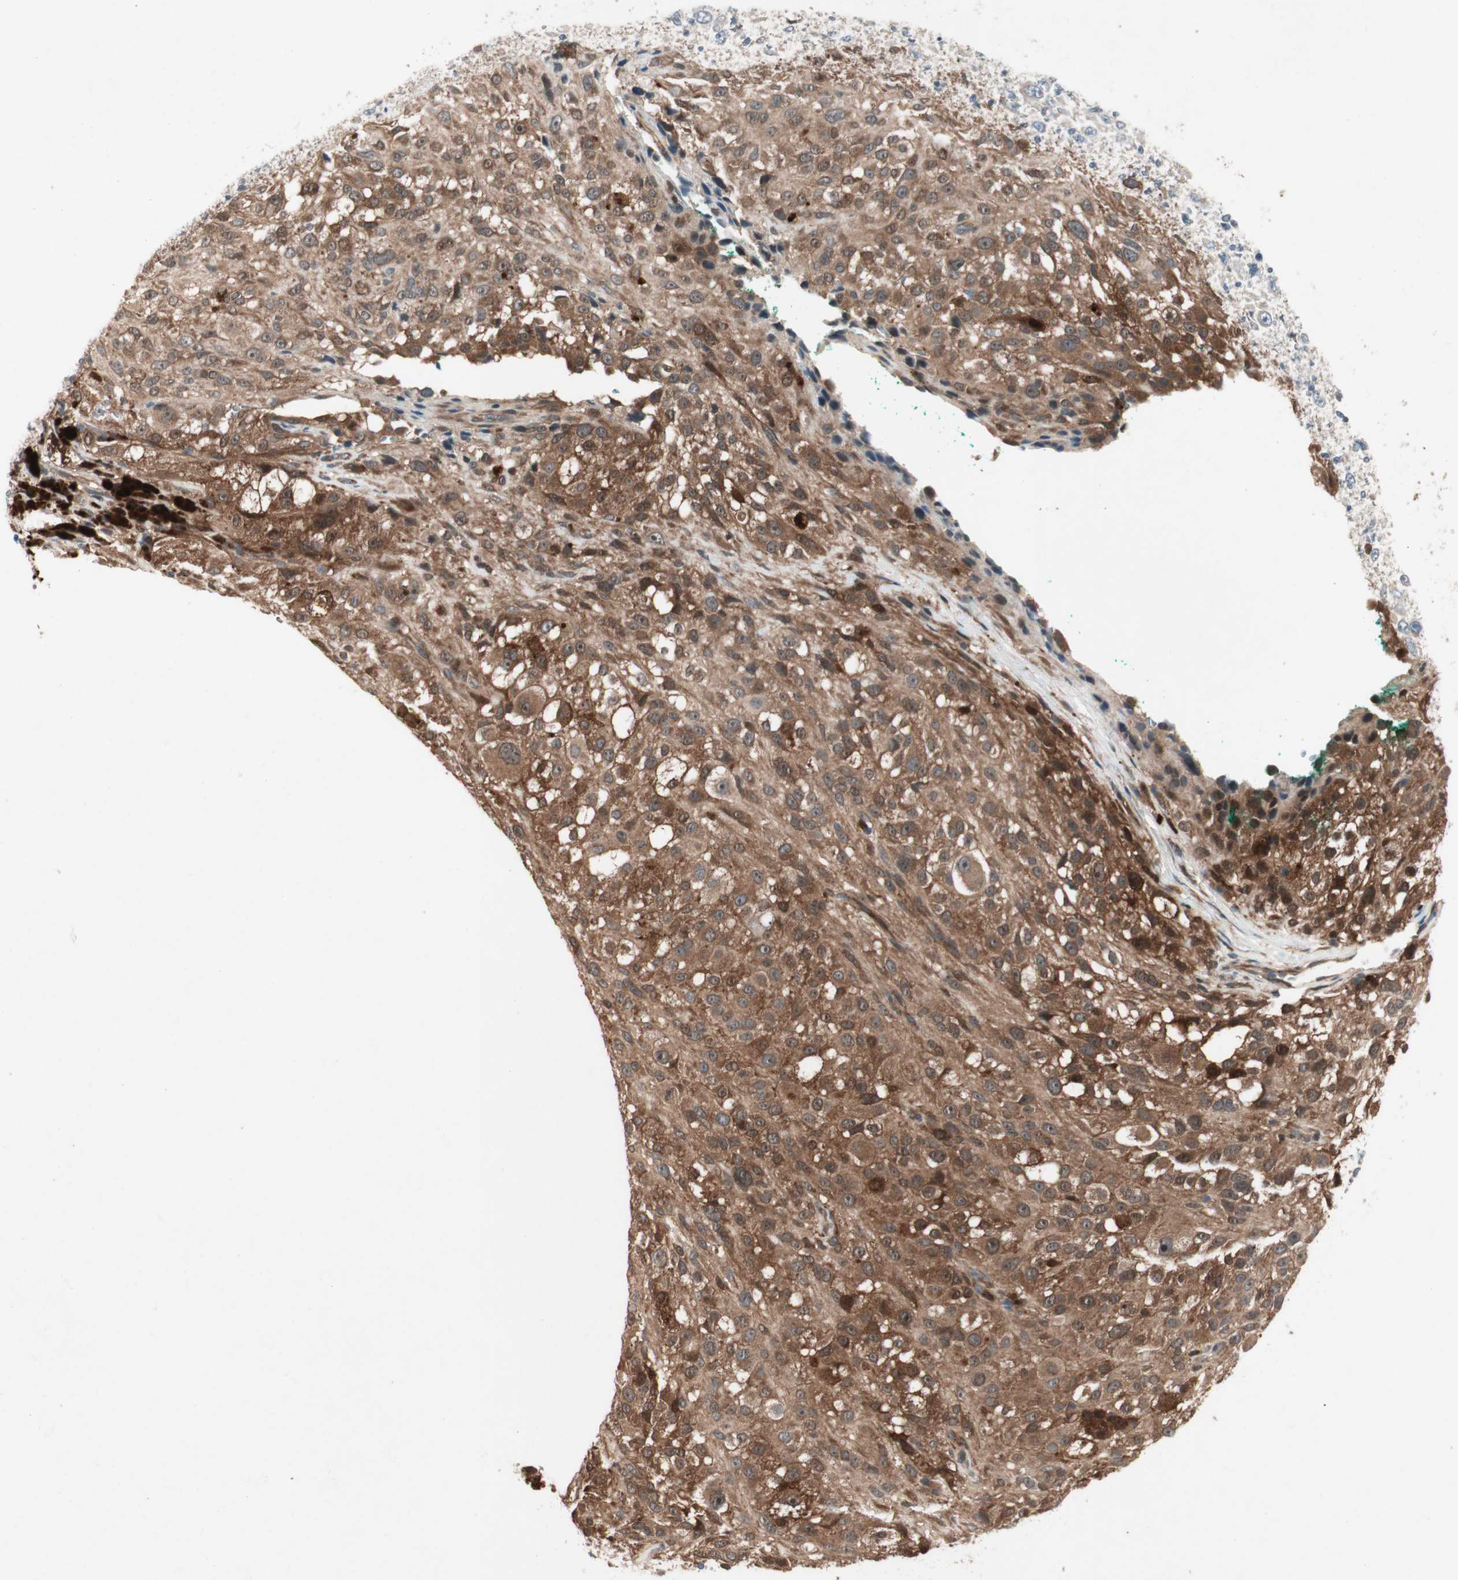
{"staining": {"intensity": "moderate", "quantity": "25%-75%", "location": "cytoplasmic/membranous"}, "tissue": "melanoma", "cell_type": "Tumor cells", "image_type": "cancer", "snomed": [{"axis": "morphology", "description": "Necrosis, NOS"}, {"axis": "morphology", "description": "Malignant melanoma, NOS"}, {"axis": "topography", "description": "Skin"}], "caption": "Protein analysis of malignant melanoma tissue shows moderate cytoplasmic/membranous positivity in approximately 25%-75% of tumor cells.", "gene": "SDSL", "patient": {"sex": "female", "age": 87}}